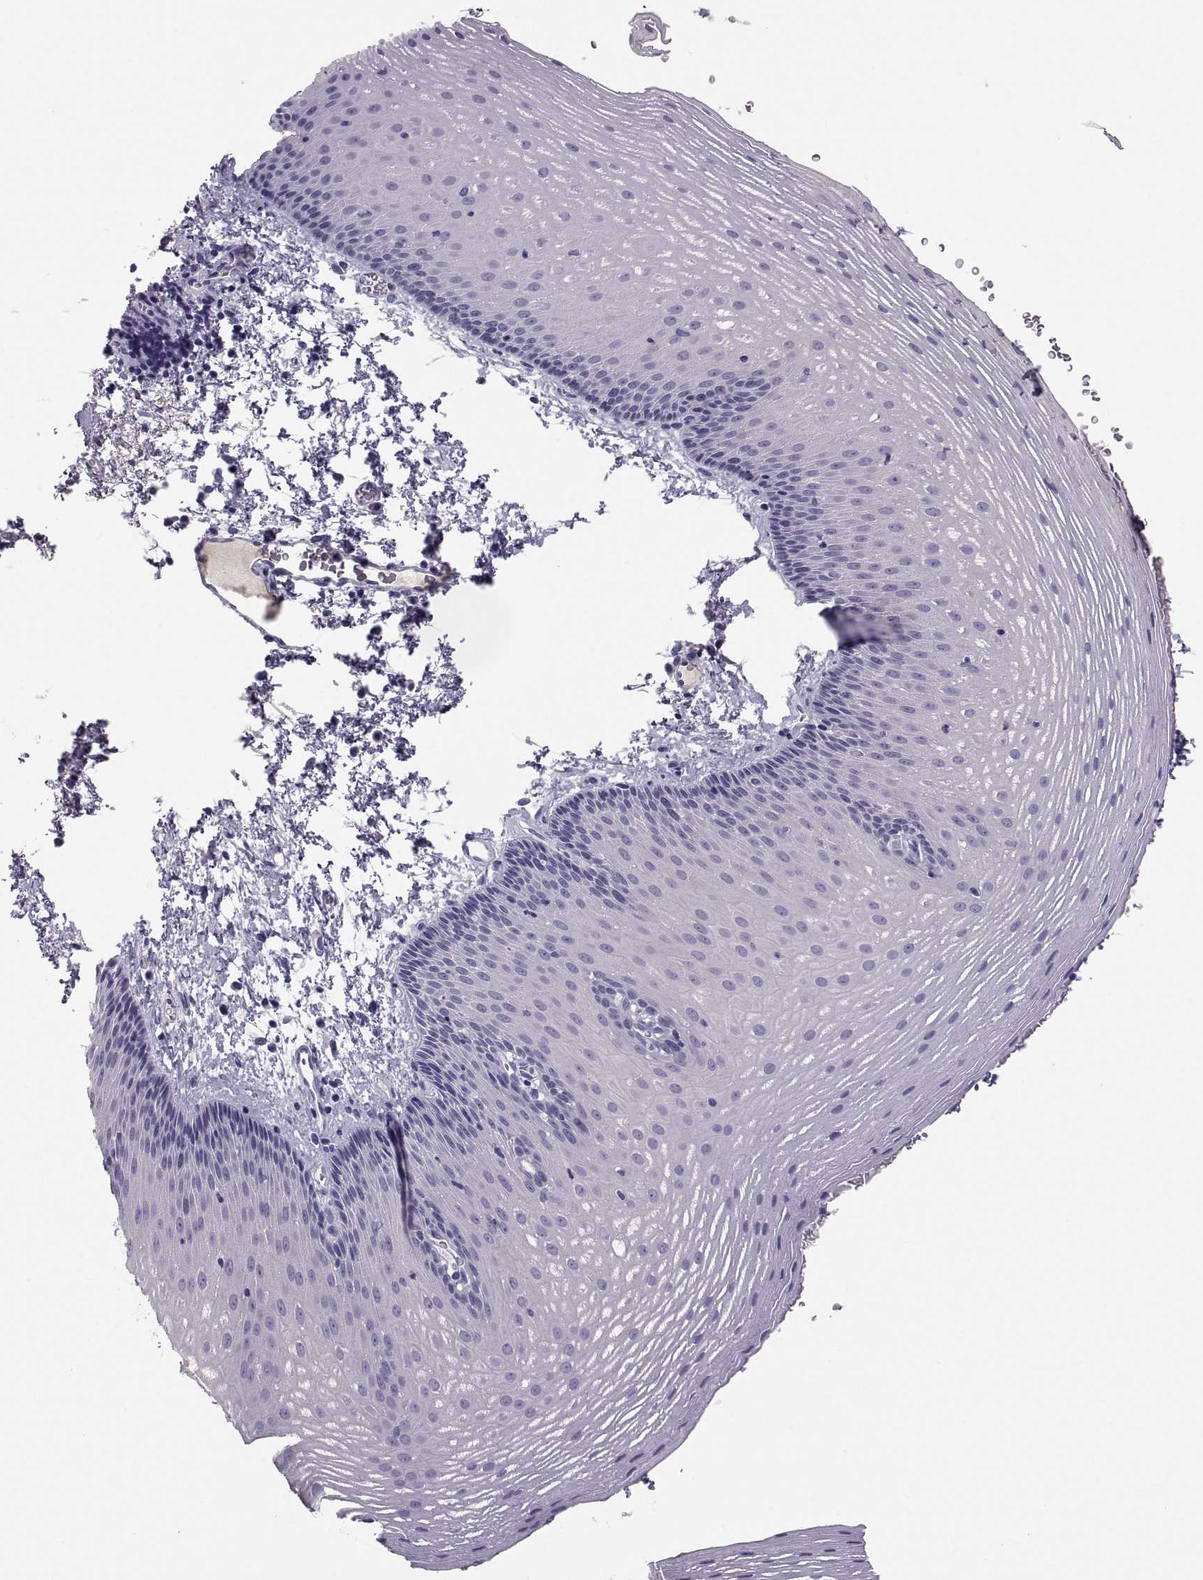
{"staining": {"intensity": "negative", "quantity": "none", "location": "none"}, "tissue": "esophagus", "cell_type": "Squamous epithelial cells", "image_type": "normal", "snomed": [{"axis": "morphology", "description": "Normal tissue, NOS"}, {"axis": "topography", "description": "Esophagus"}], "caption": "A high-resolution micrograph shows immunohistochemistry (IHC) staining of benign esophagus, which shows no significant staining in squamous epithelial cells. The staining is performed using DAB brown chromogen with nuclei counter-stained in using hematoxylin.", "gene": "MAGEB2", "patient": {"sex": "male", "age": 76}}